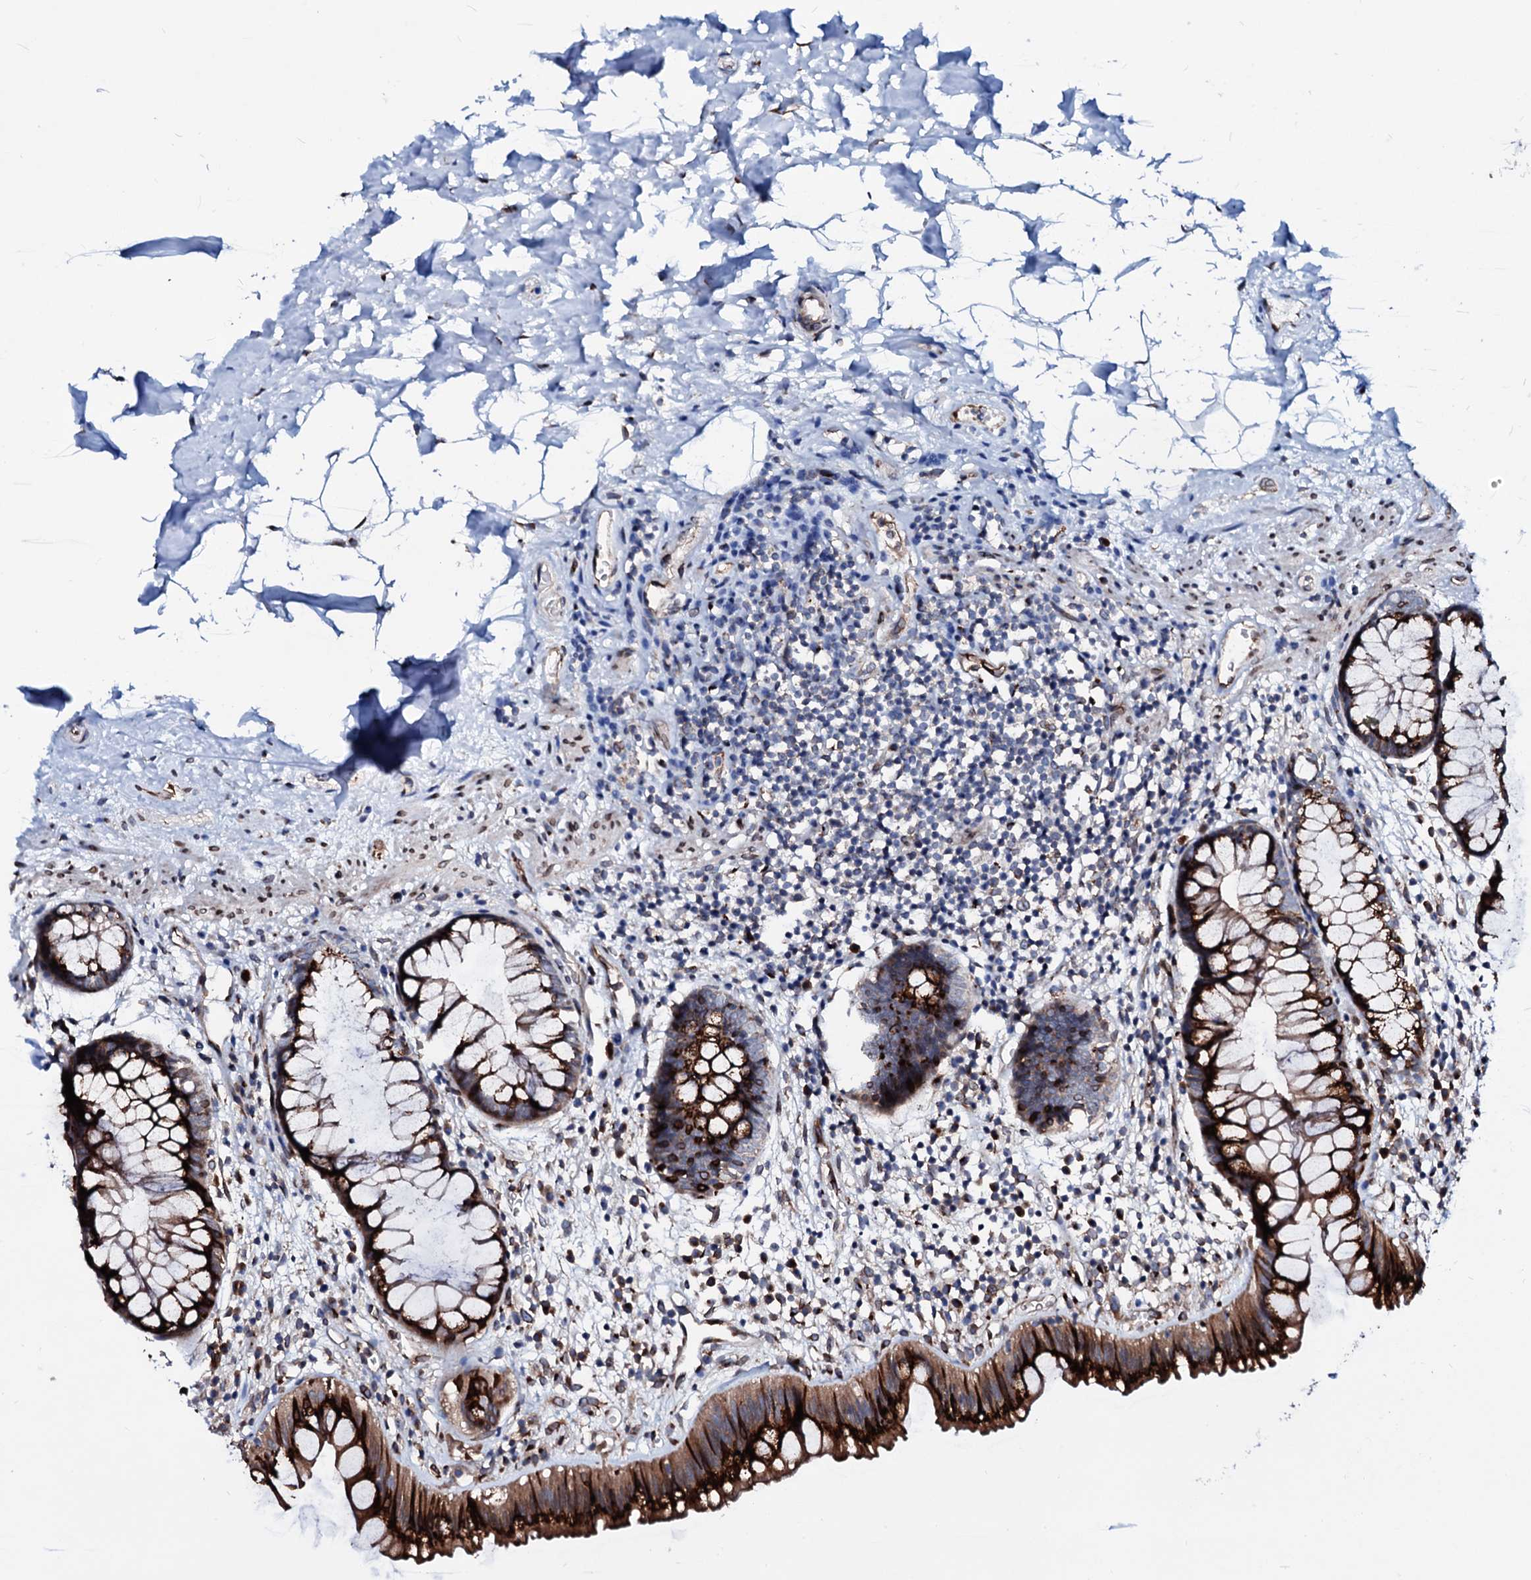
{"staining": {"intensity": "strong", "quantity": ">75%", "location": "cytoplasmic/membranous"}, "tissue": "rectum", "cell_type": "Glandular cells", "image_type": "normal", "snomed": [{"axis": "morphology", "description": "Normal tissue, NOS"}, {"axis": "topography", "description": "Rectum"}], "caption": "Protein staining of unremarkable rectum demonstrates strong cytoplasmic/membranous staining in approximately >75% of glandular cells. (DAB = brown stain, brightfield microscopy at high magnification).", "gene": "TMCO3", "patient": {"sex": "male", "age": 51}}